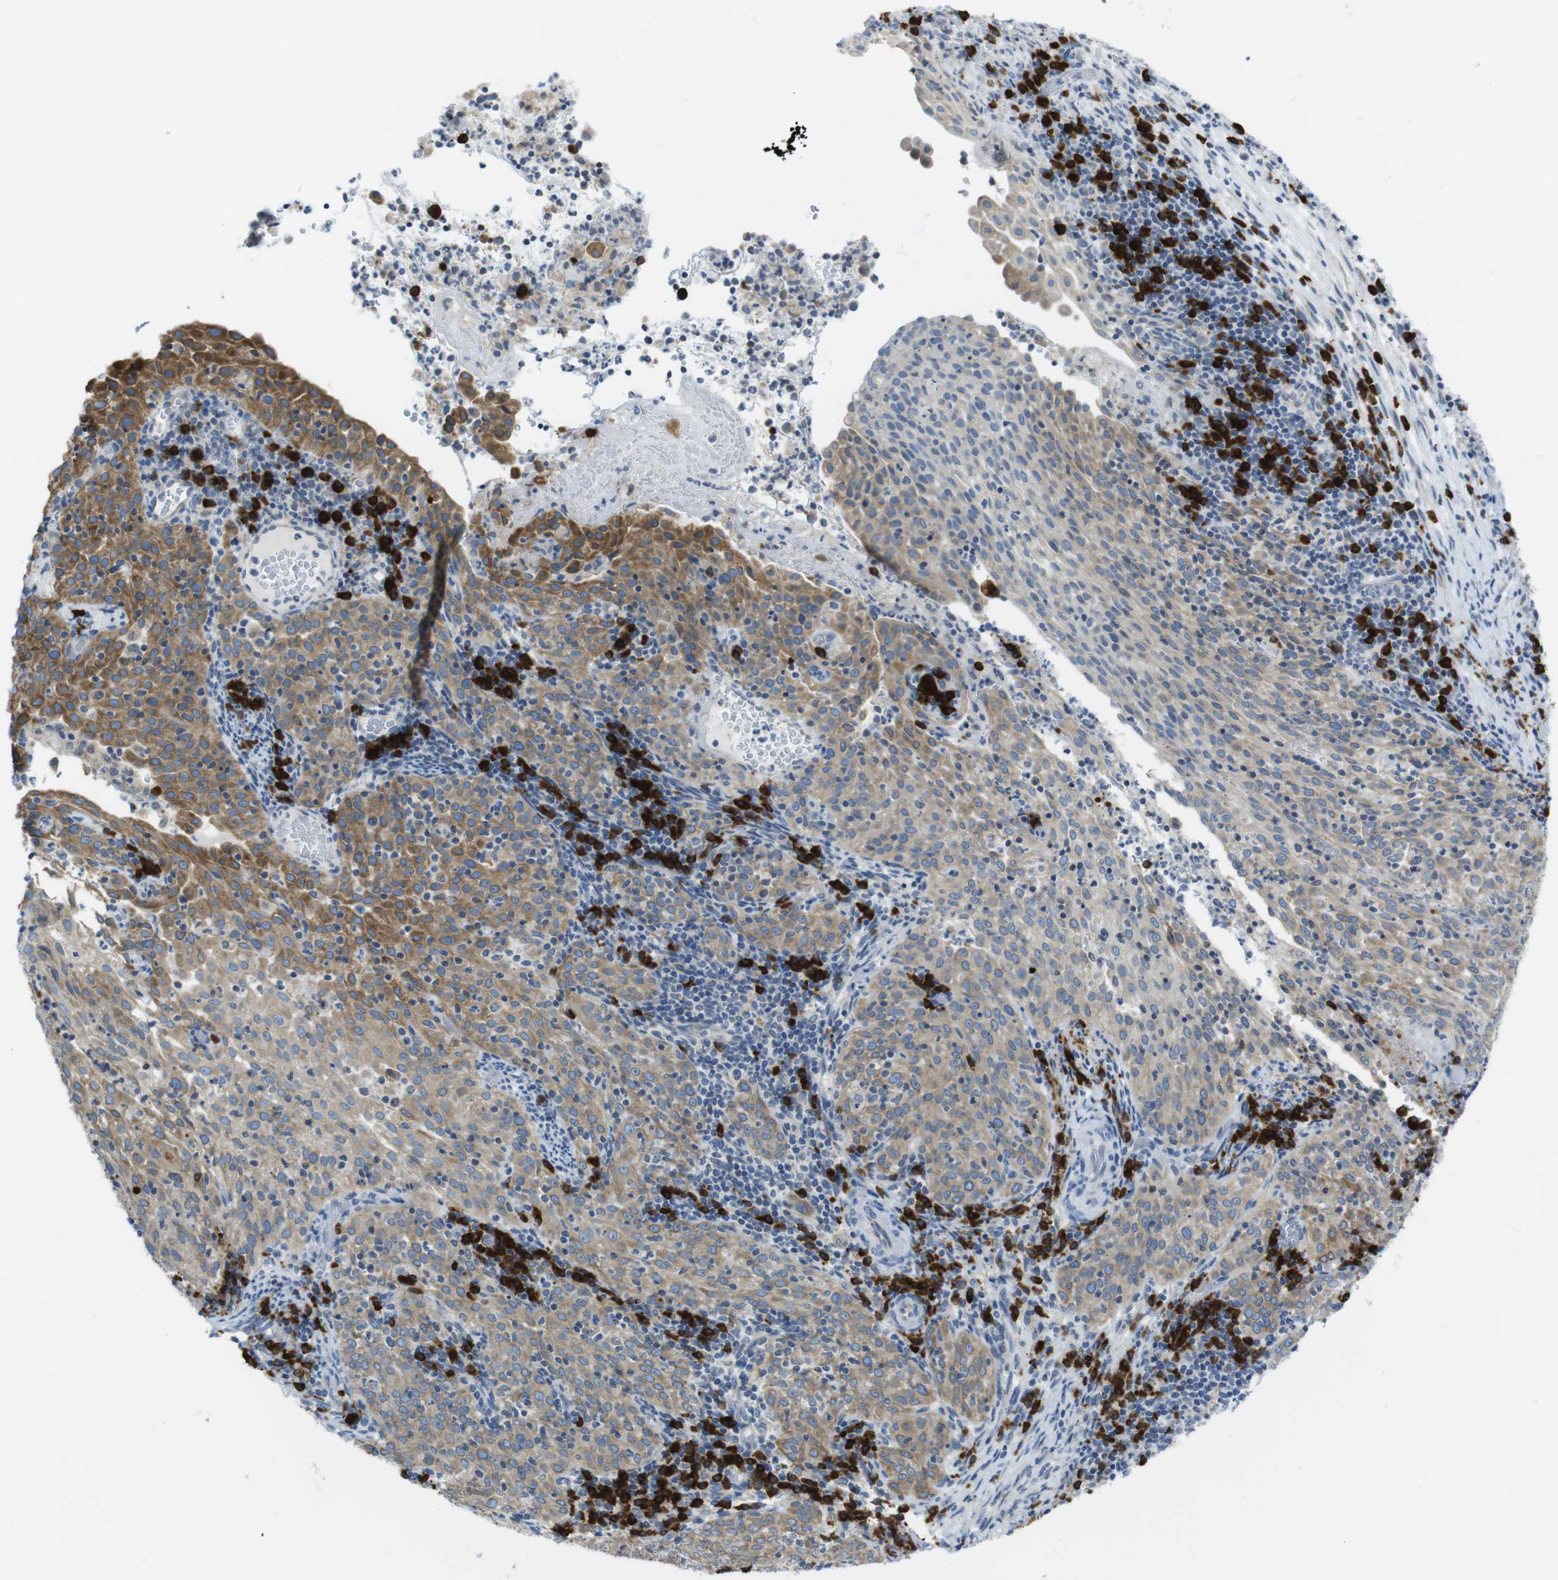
{"staining": {"intensity": "moderate", "quantity": "25%-75%", "location": "cytoplasmic/membranous"}, "tissue": "cervical cancer", "cell_type": "Tumor cells", "image_type": "cancer", "snomed": [{"axis": "morphology", "description": "Squamous cell carcinoma, NOS"}, {"axis": "topography", "description": "Cervix"}], "caption": "Protein expression analysis of human cervical squamous cell carcinoma reveals moderate cytoplasmic/membranous positivity in about 25%-75% of tumor cells.", "gene": "CLPTM1L", "patient": {"sex": "female", "age": 51}}